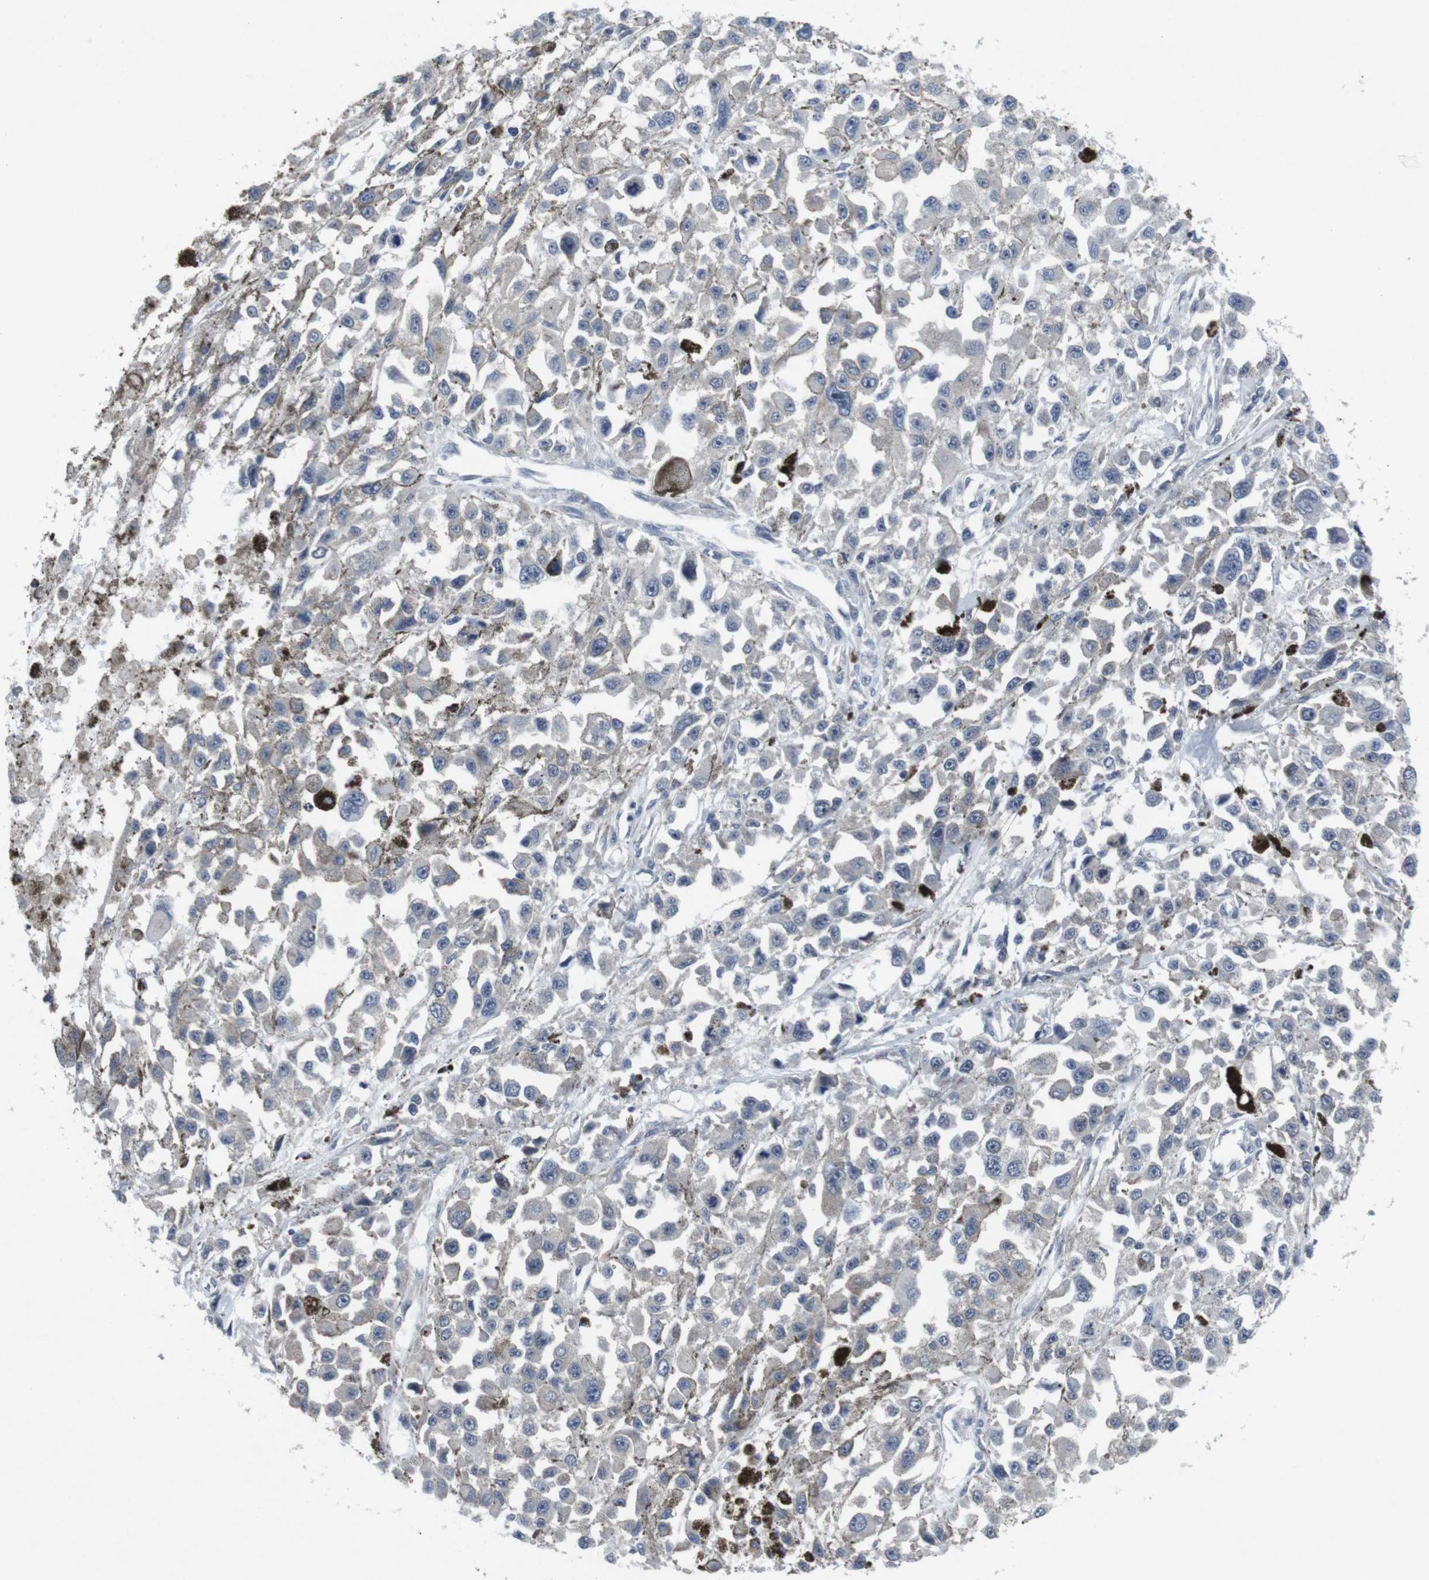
{"staining": {"intensity": "negative", "quantity": "none", "location": "none"}, "tissue": "melanoma", "cell_type": "Tumor cells", "image_type": "cancer", "snomed": [{"axis": "morphology", "description": "Malignant melanoma, Metastatic site"}, {"axis": "topography", "description": "Lymph node"}], "caption": "The micrograph displays no significant expression in tumor cells of malignant melanoma (metastatic site).", "gene": "GEMIN2", "patient": {"sex": "male", "age": 59}}